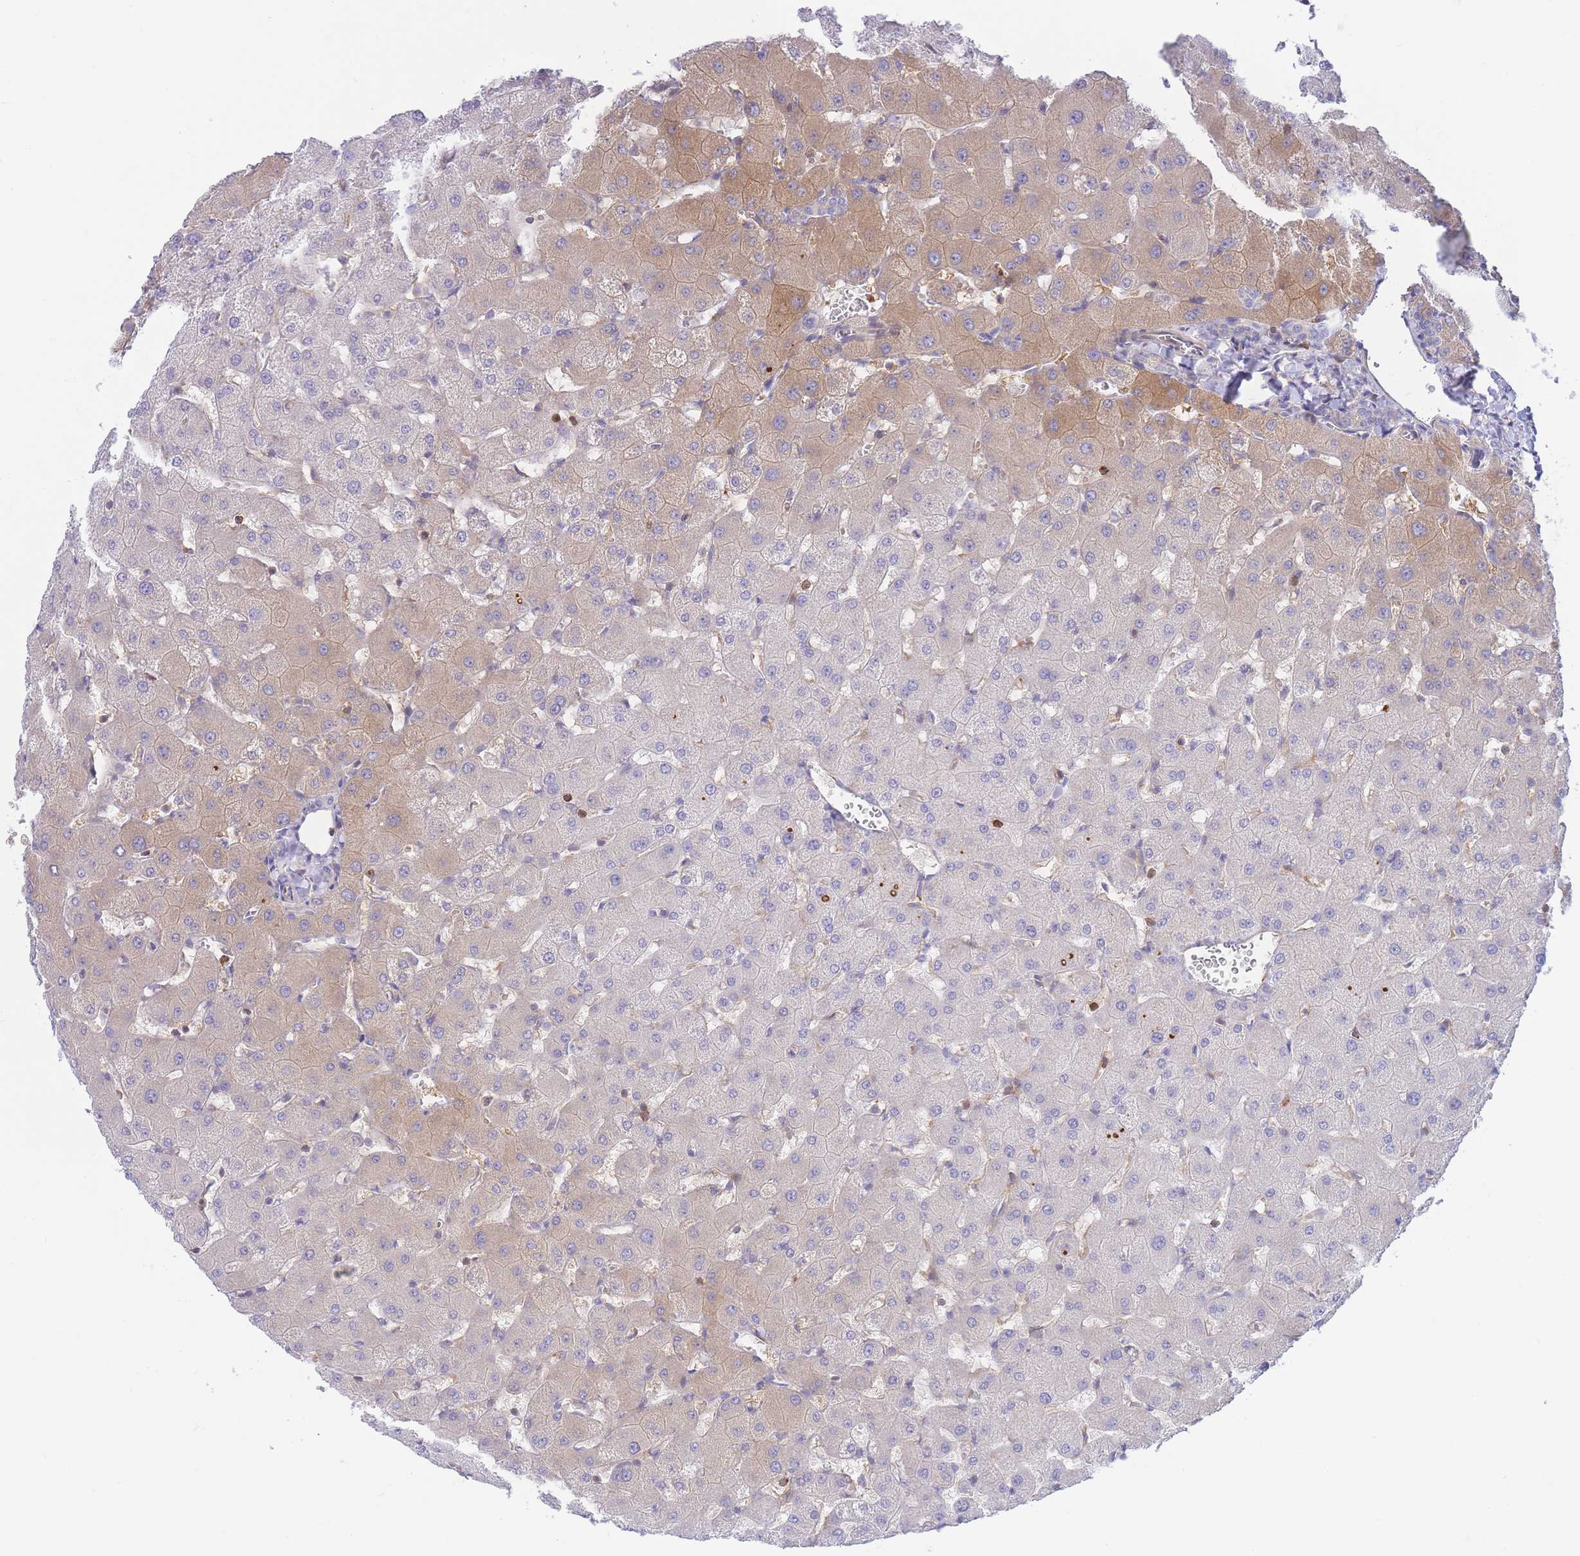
{"staining": {"intensity": "negative", "quantity": "none", "location": "none"}, "tissue": "liver", "cell_type": "Cholangiocytes", "image_type": "normal", "snomed": [{"axis": "morphology", "description": "Normal tissue, NOS"}, {"axis": "topography", "description": "Liver"}], "caption": "Immunohistochemistry histopathology image of normal liver: human liver stained with DAB displays no significant protein expression in cholangiocytes.", "gene": "FBN3", "patient": {"sex": "female", "age": 63}}